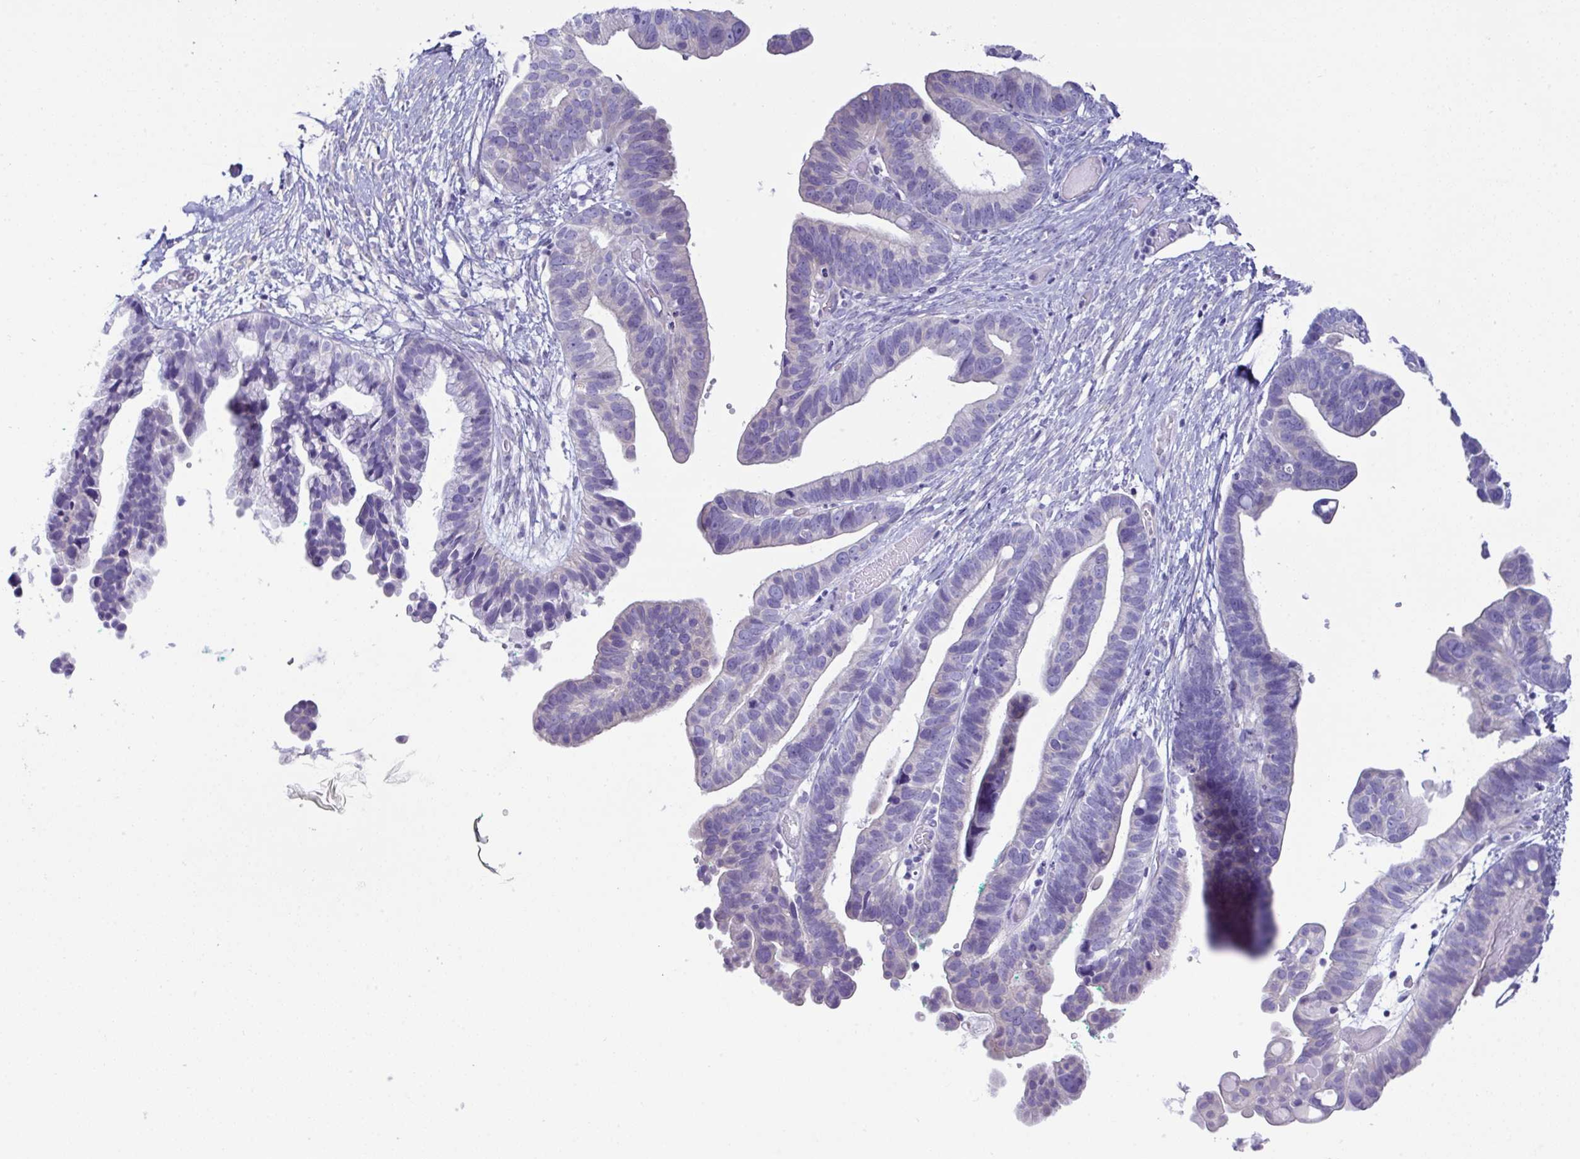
{"staining": {"intensity": "negative", "quantity": "none", "location": "none"}, "tissue": "ovarian cancer", "cell_type": "Tumor cells", "image_type": "cancer", "snomed": [{"axis": "morphology", "description": "Cystadenocarcinoma, serous, NOS"}, {"axis": "topography", "description": "Ovary"}], "caption": "Immunohistochemistry (IHC) of ovarian serous cystadenocarcinoma exhibits no expression in tumor cells.", "gene": "MED11", "patient": {"sex": "female", "age": 56}}